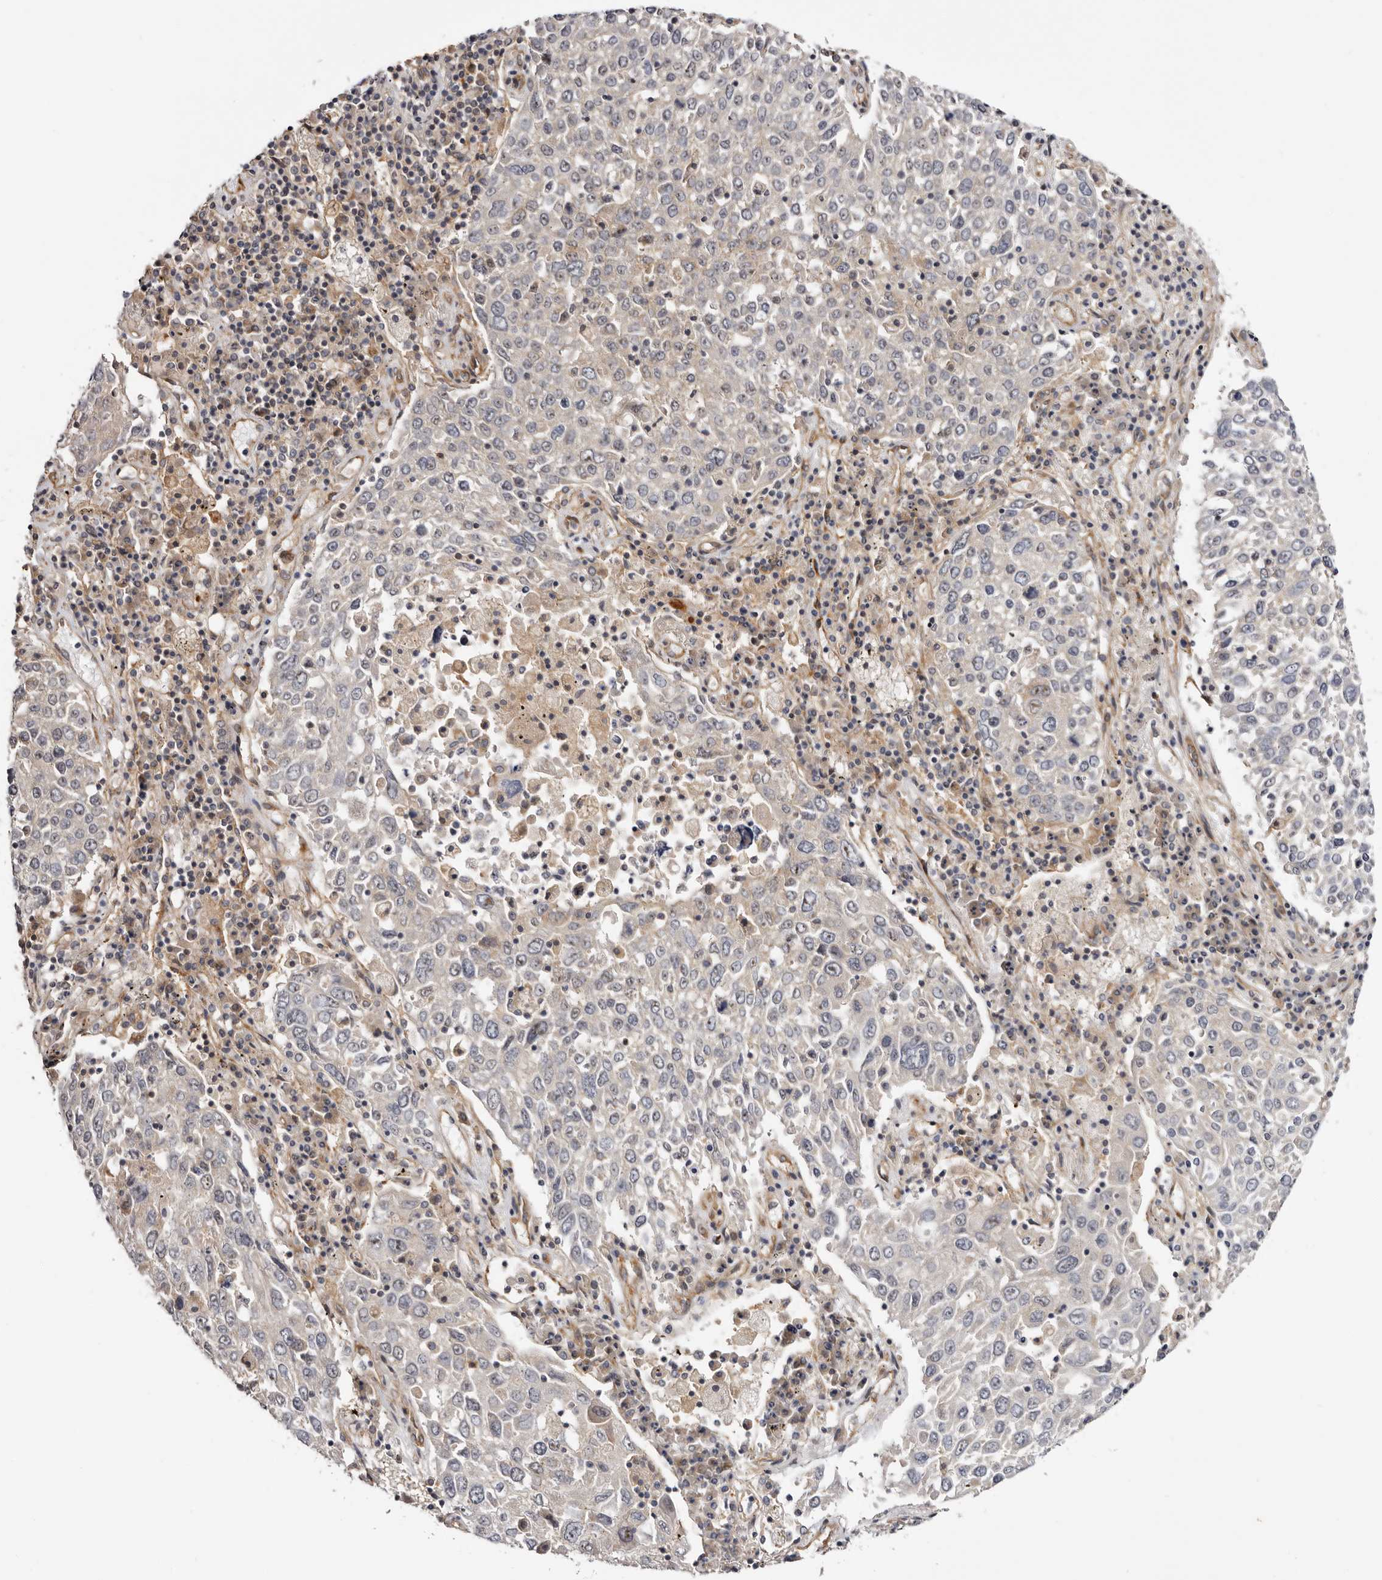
{"staining": {"intensity": "weak", "quantity": "<25%", "location": "cytoplasmic/membranous"}, "tissue": "lung cancer", "cell_type": "Tumor cells", "image_type": "cancer", "snomed": [{"axis": "morphology", "description": "Squamous cell carcinoma, NOS"}, {"axis": "topography", "description": "Lung"}], "caption": "High magnification brightfield microscopy of lung cancer (squamous cell carcinoma) stained with DAB (3,3'-diaminobenzidine) (brown) and counterstained with hematoxylin (blue): tumor cells show no significant expression.", "gene": "PANK4", "patient": {"sex": "male", "age": 65}}